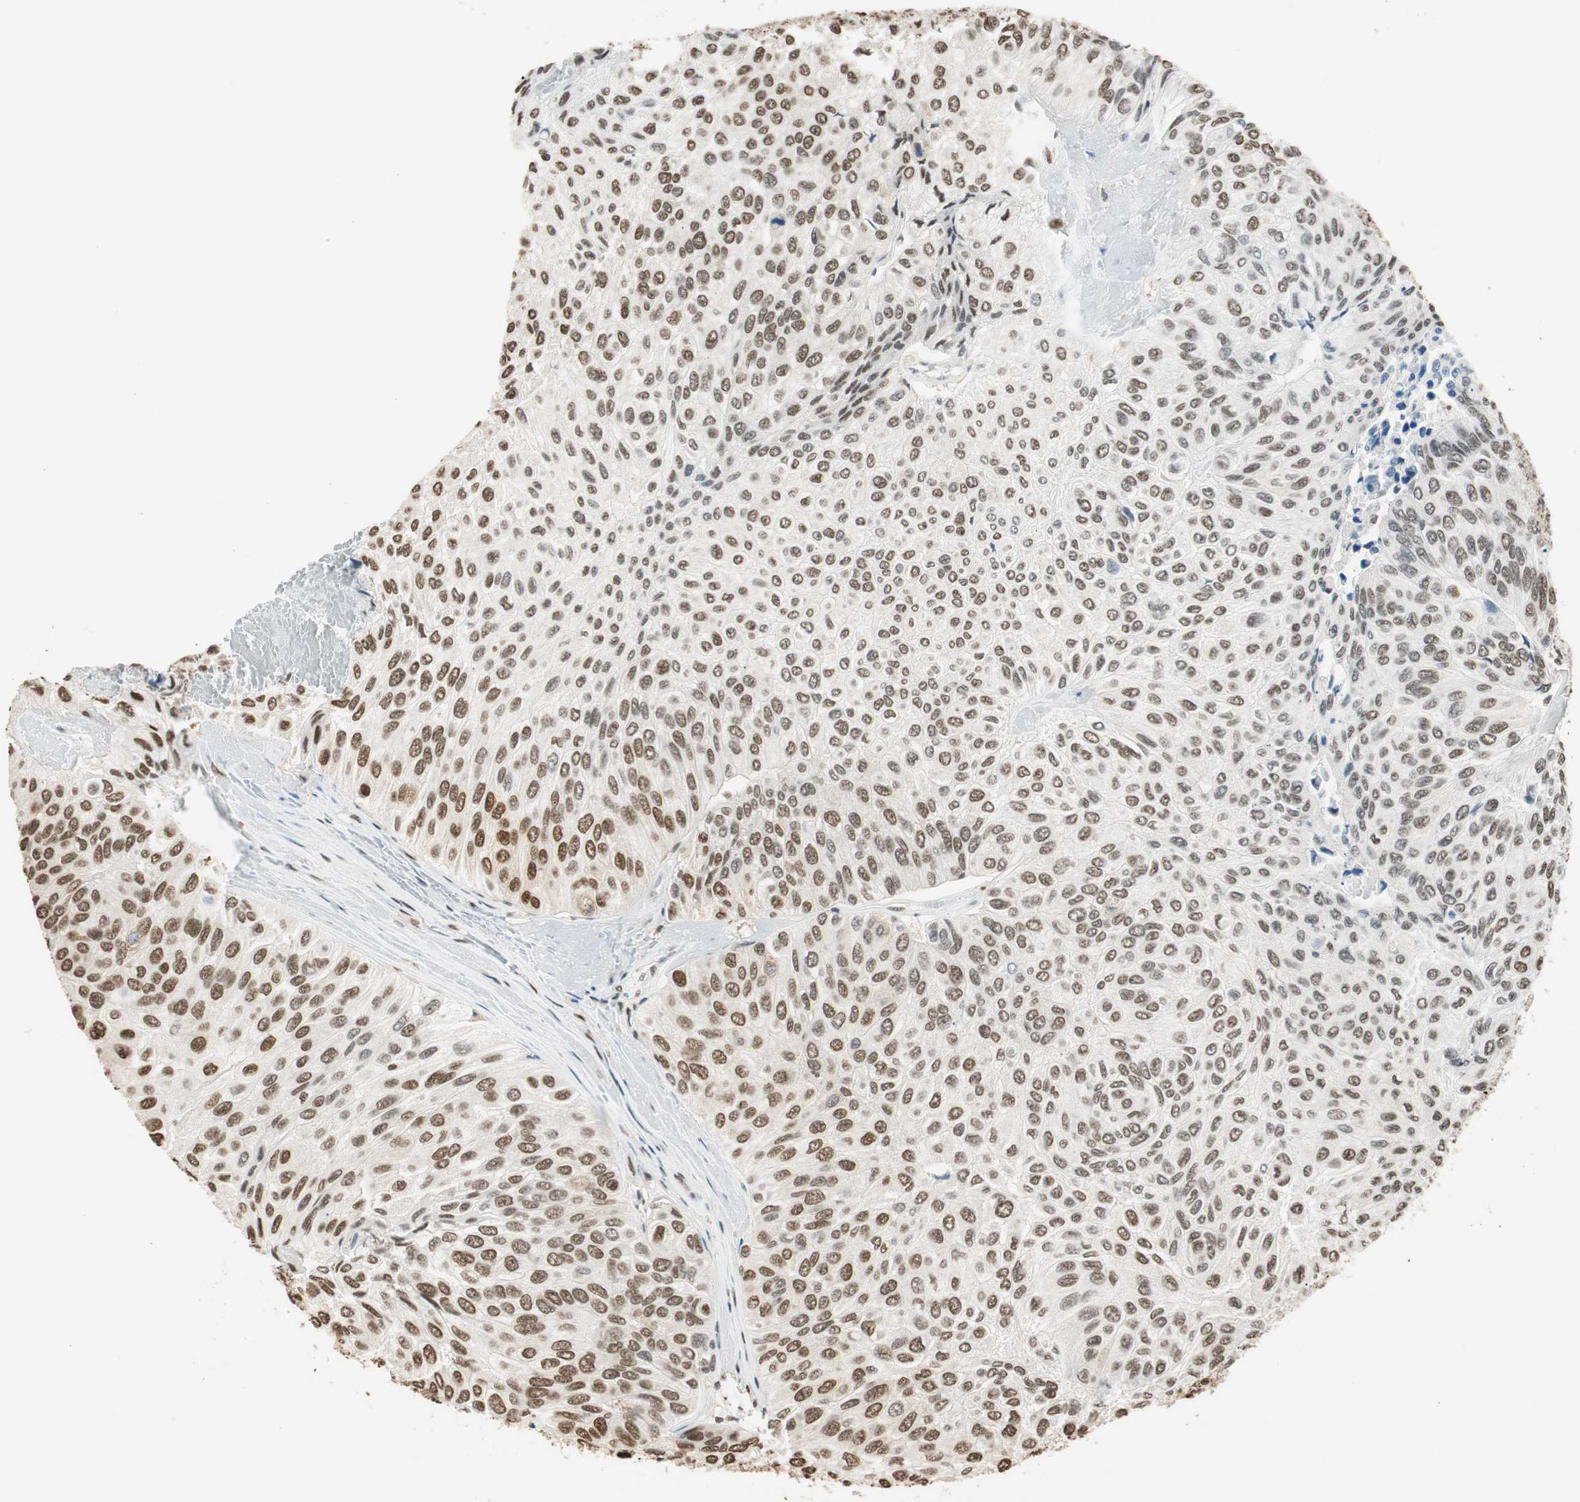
{"staining": {"intensity": "moderate", "quantity": "25%-75%", "location": "cytoplasmic/membranous,nuclear"}, "tissue": "urothelial cancer", "cell_type": "Tumor cells", "image_type": "cancer", "snomed": [{"axis": "morphology", "description": "Urothelial carcinoma, High grade"}, {"axis": "topography", "description": "Urinary bladder"}], "caption": "The micrograph shows immunohistochemical staining of urothelial cancer. There is moderate cytoplasmic/membranous and nuclear staining is present in about 25%-75% of tumor cells.", "gene": "FANCG", "patient": {"sex": "male", "age": 66}}